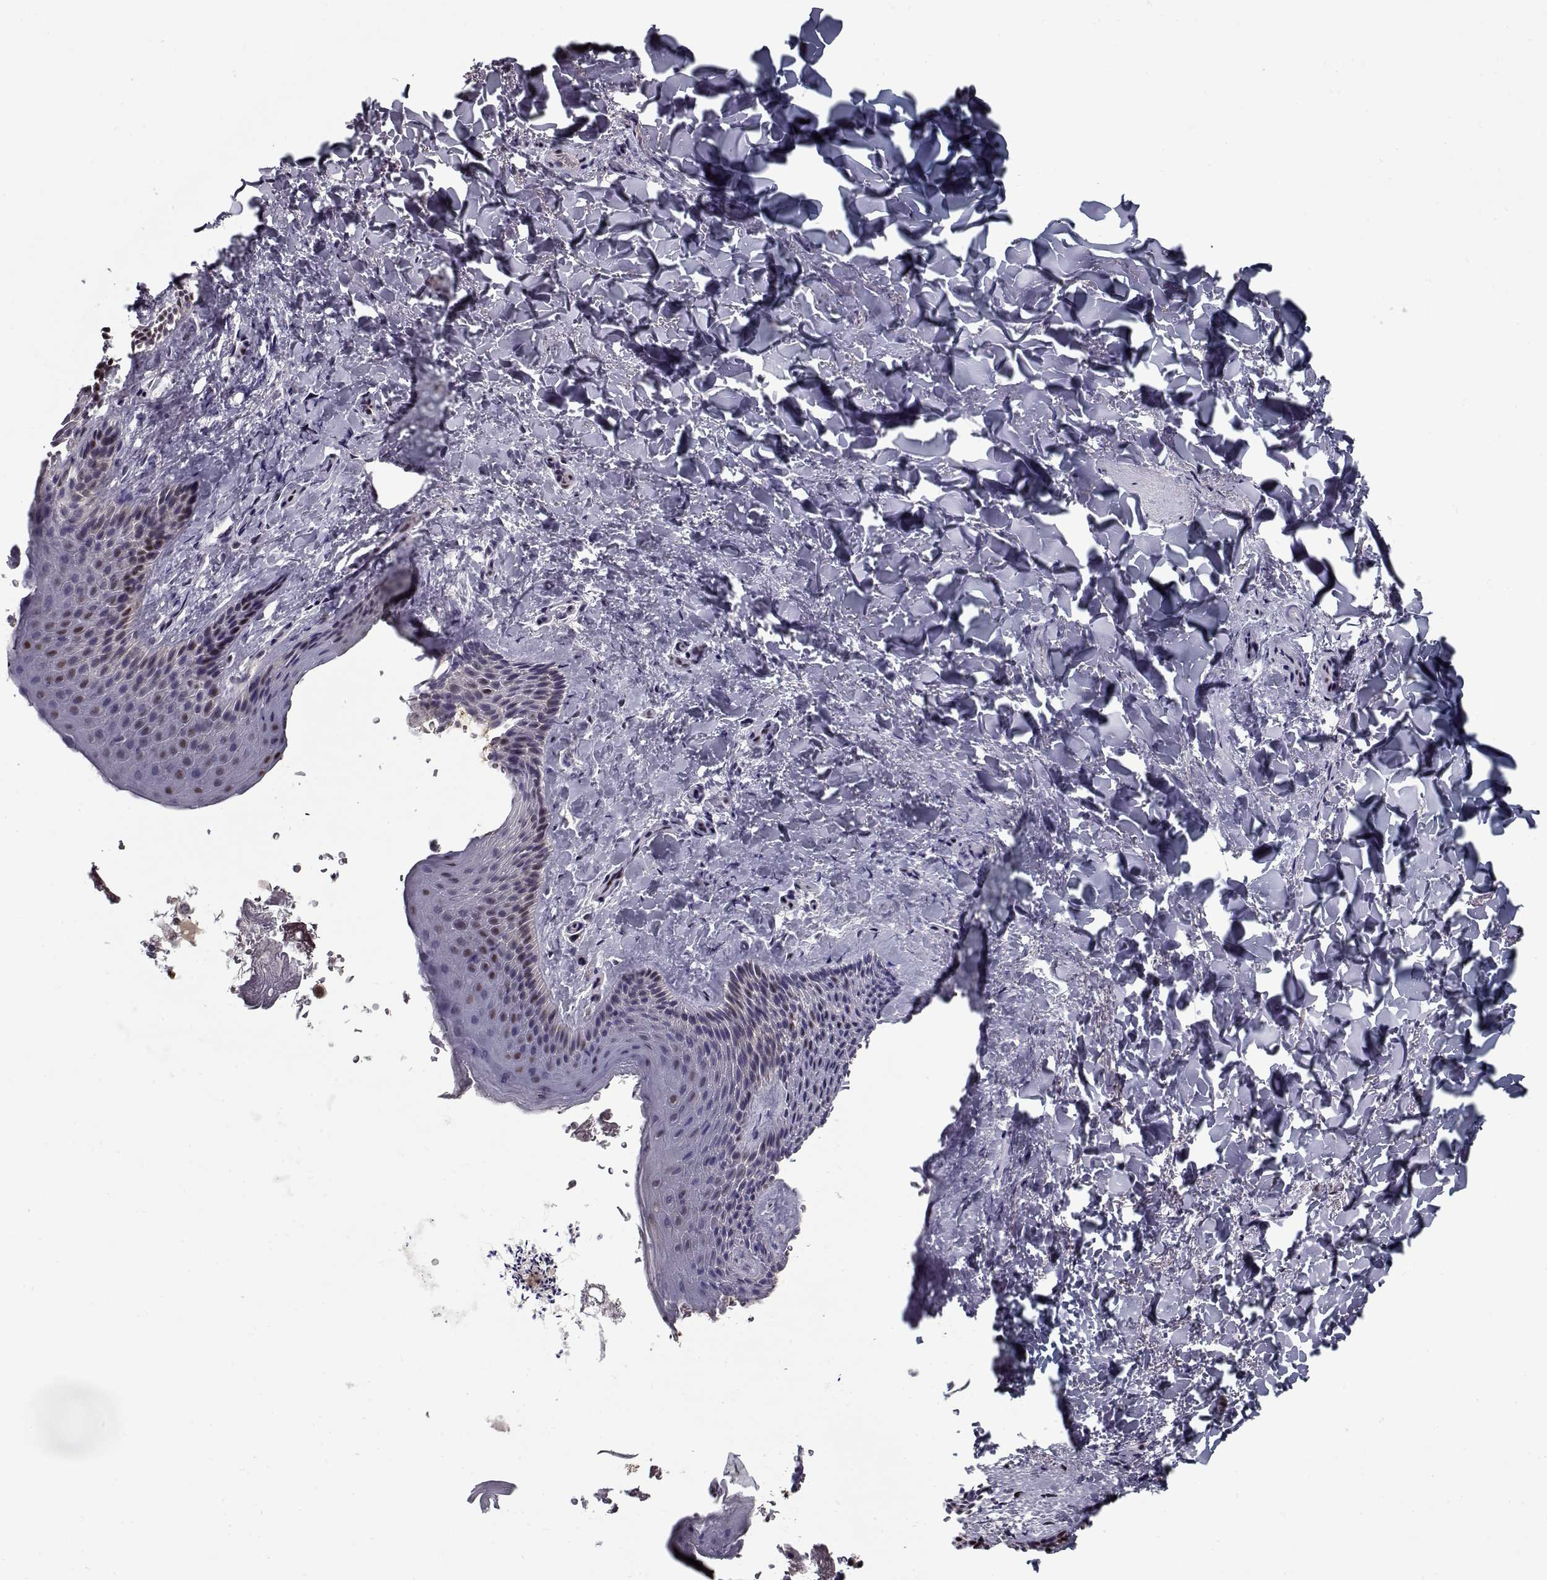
{"staining": {"intensity": "moderate", "quantity": ">75%", "location": "nuclear"}, "tissue": "skin", "cell_type": "Epidermal cells", "image_type": "normal", "snomed": [{"axis": "morphology", "description": "Normal tissue, NOS"}, {"axis": "topography", "description": "Anal"}], "caption": "DAB immunohistochemical staining of unremarkable human skin displays moderate nuclear protein staining in about >75% of epidermal cells.", "gene": "PRMT1", "patient": {"sex": "male", "age": 36}}